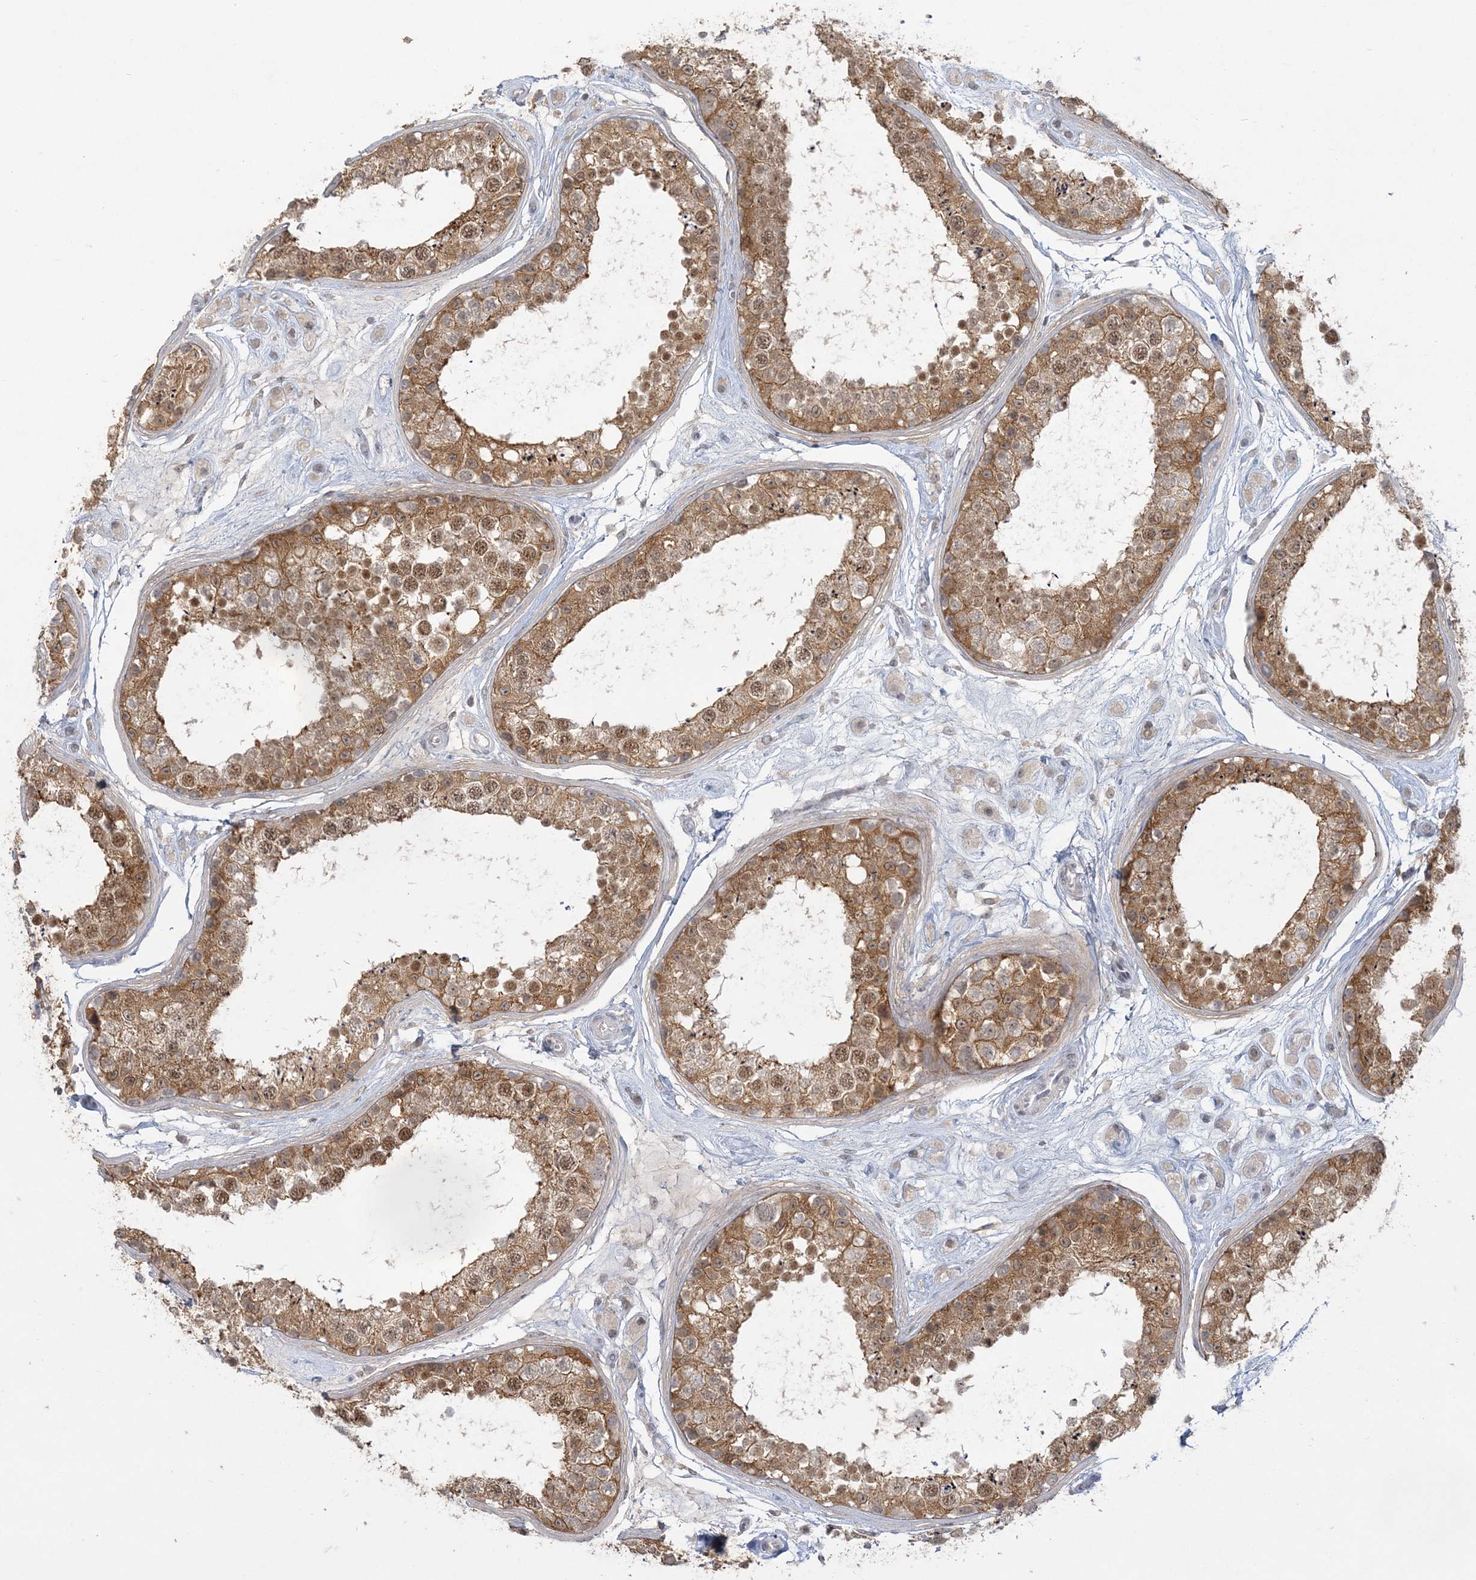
{"staining": {"intensity": "moderate", "quantity": ">75%", "location": "cytoplasmic/membranous,nuclear"}, "tissue": "testis", "cell_type": "Cells in seminiferous ducts", "image_type": "normal", "snomed": [{"axis": "morphology", "description": "Normal tissue, NOS"}, {"axis": "topography", "description": "Testis"}], "caption": "Normal testis shows moderate cytoplasmic/membranous,nuclear expression in approximately >75% of cells in seminiferous ducts, visualized by immunohistochemistry. Nuclei are stained in blue.", "gene": "ANKS1A", "patient": {"sex": "male", "age": 25}}